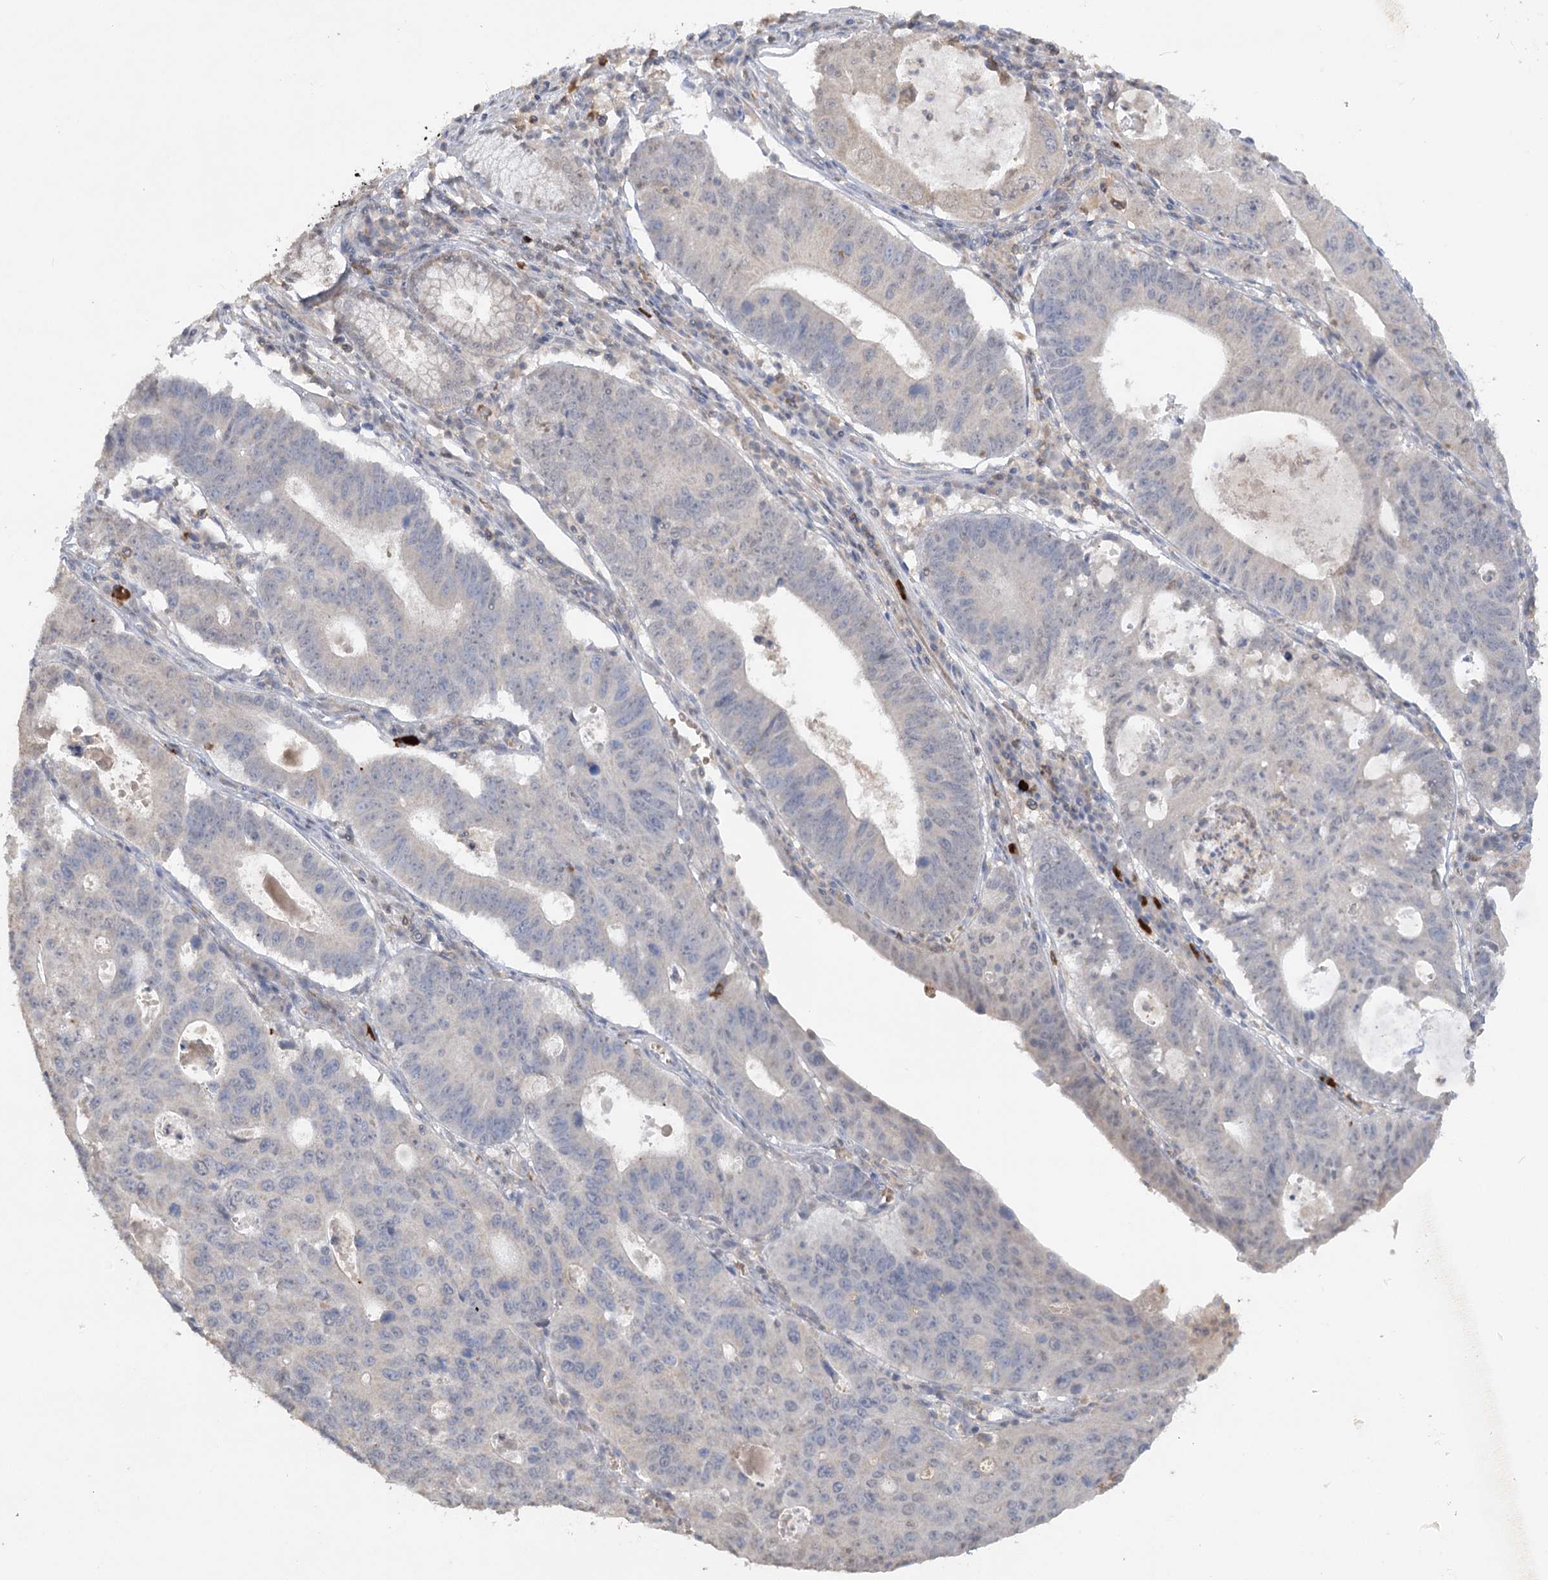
{"staining": {"intensity": "negative", "quantity": "none", "location": "none"}, "tissue": "stomach cancer", "cell_type": "Tumor cells", "image_type": "cancer", "snomed": [{"axis": "morphology", "description": "Adenocarcinoma, NOS"}, {"axis": "topography", "description": "Stomach"}], "caption": "IHC micrograph of human stomach cancer stained for a protein (brown), which displays no staining in tumor cells. (Immunohistochemistry, brightfield microscopy, high magnification).", "gene": "TRAF3IP1", "patient": {"sex": "male", "age": 59}}